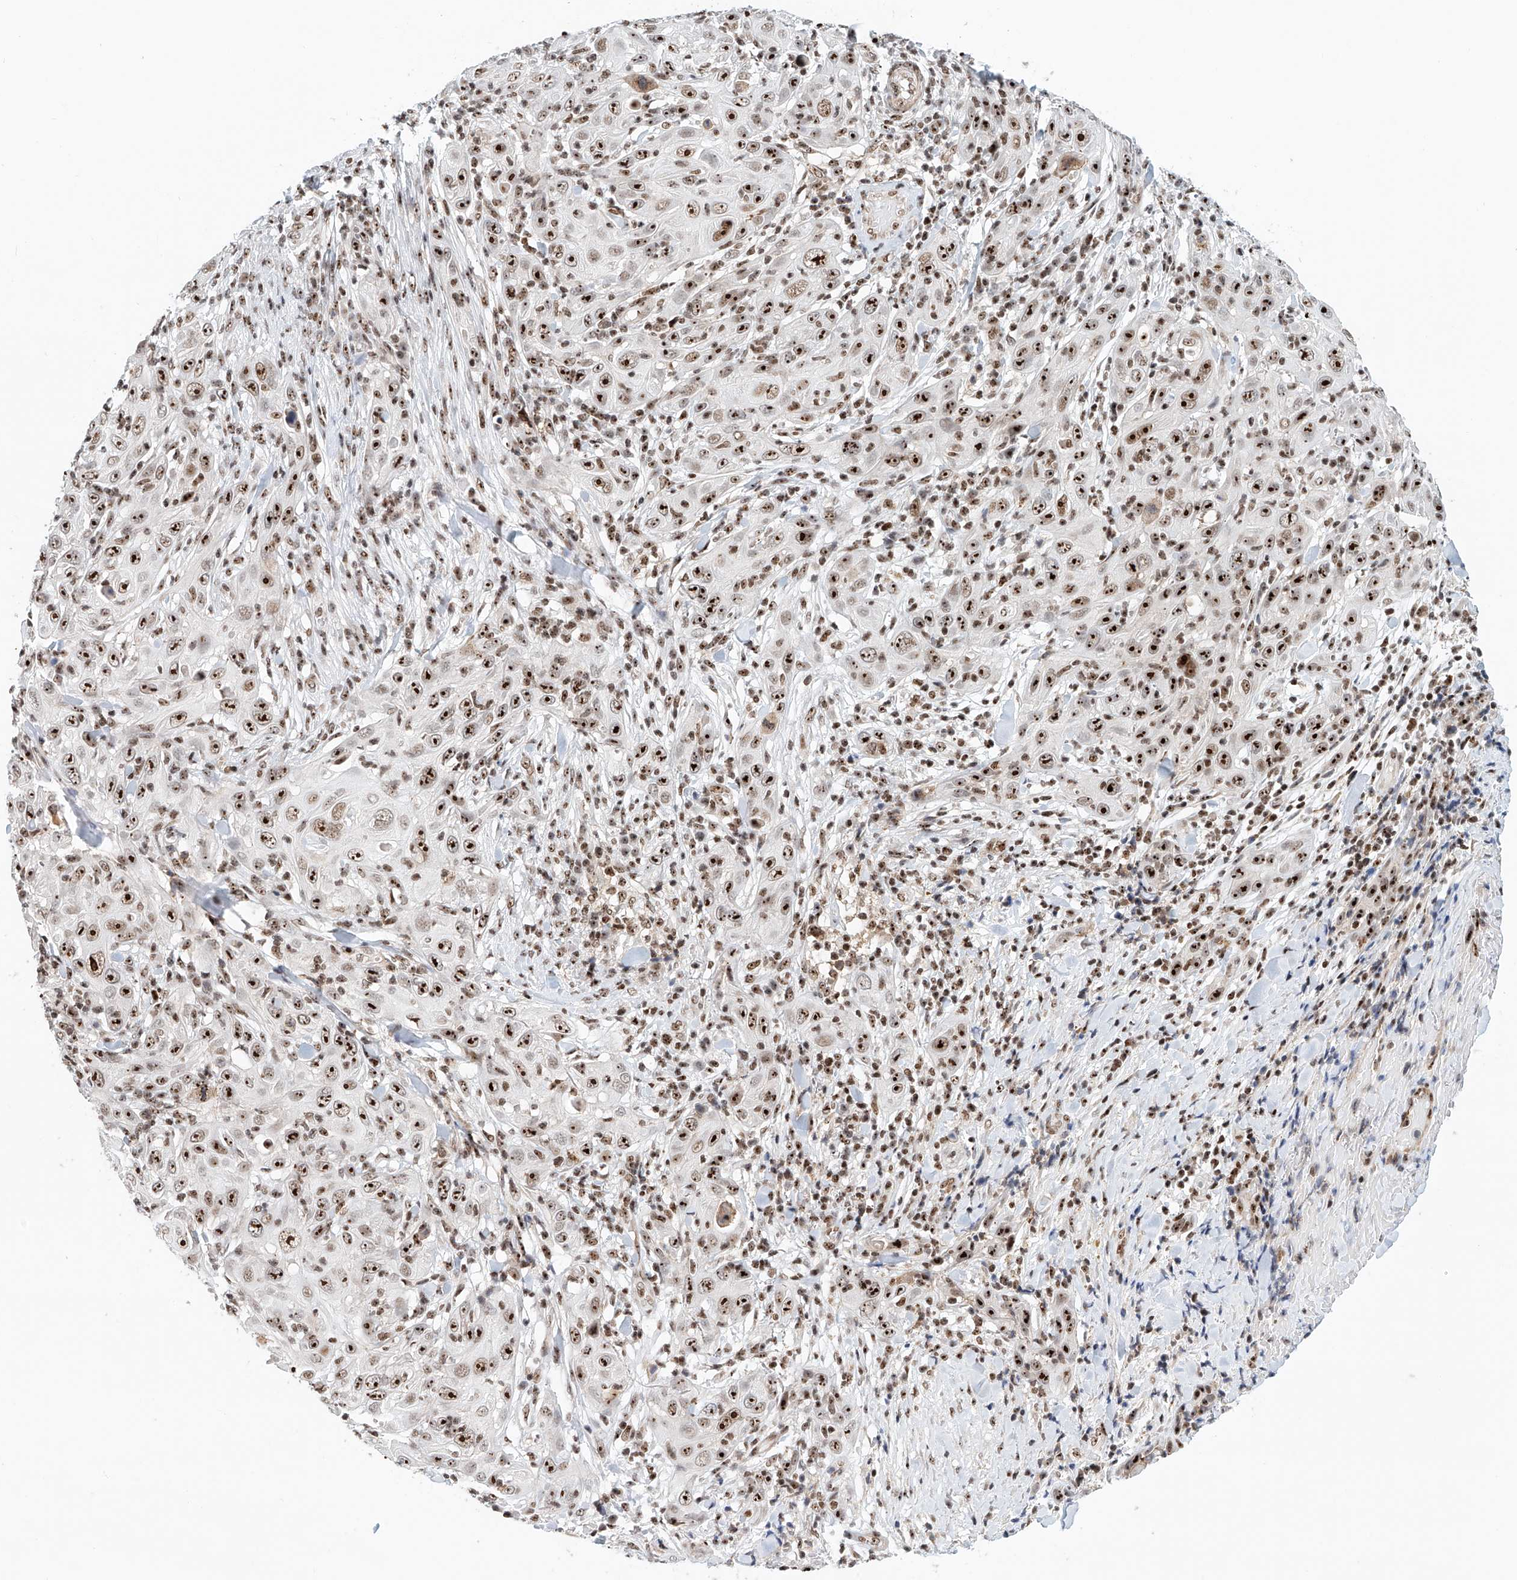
{"staining": {"intensity": "strong", "quantity": ">75%", "location": "nuclear"}, "tissue": "skin cancer", "cell_type": "Tumor cells", "image_type": "cancer", "snomed": [{"axis": "morphology", "description": "Squamous cell carcinoma, NOS"}, {"axis": "topography", "description": "Skin"}], "caption": "Skin cancer (squamous cell carcinoma) stained for a protein (brown) exhibits strong nuclear positive positivity in approximately >75% of tumor cells.", "gene": "PRUNE2", "patient": {"sex": "female", "age": 88}}